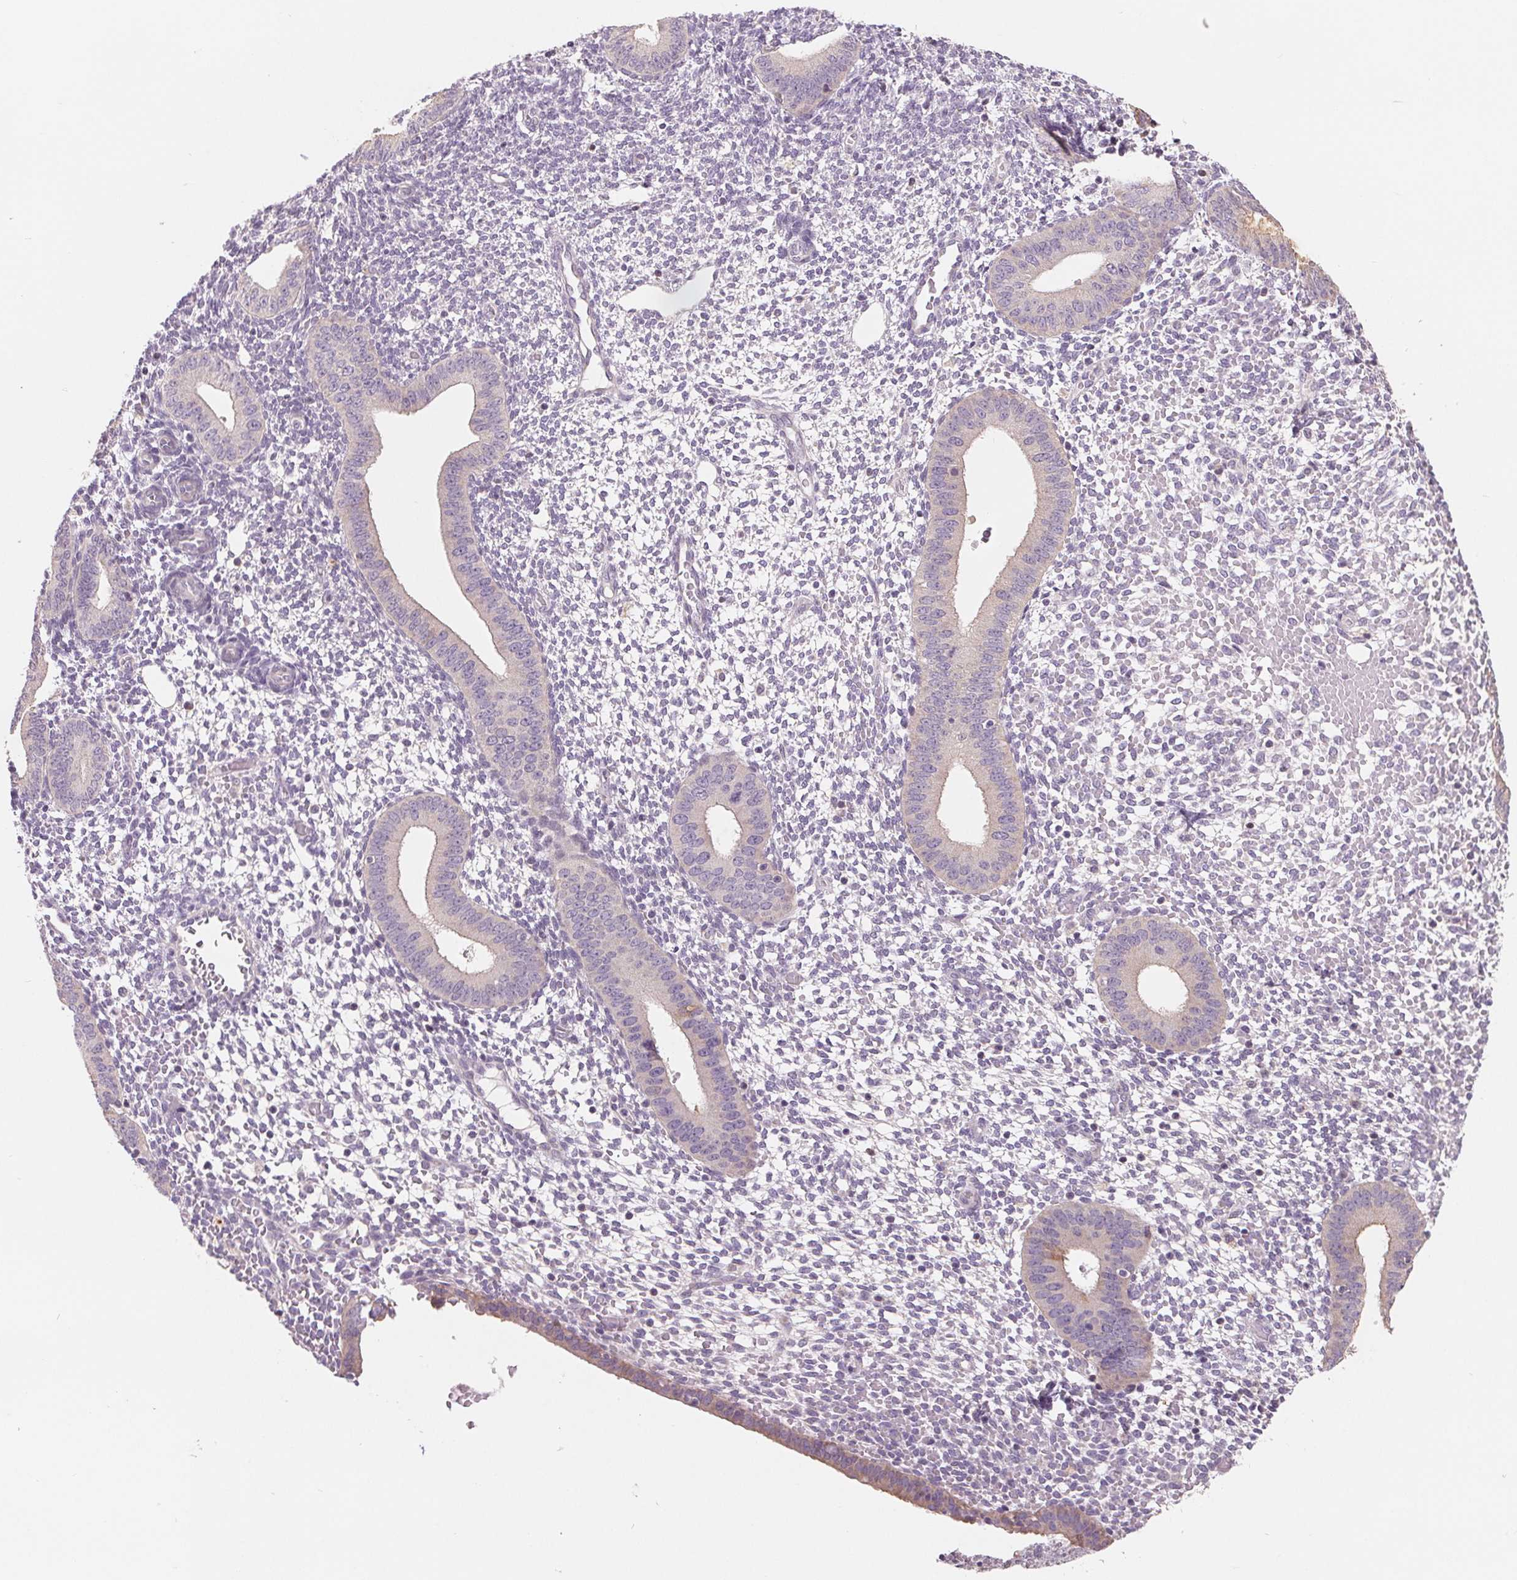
{"staining": {"intensity": "negative", "quantity": "none", "location": "none"}, "tissue": "endometrium", "cell_type": "Cells in endometrial stroma", "image_type": "normal", "snomed": [{"axis": "morphology", "description": "Normal tissue, NOS"}, {"axis": "topography", "description": "Endometrium"}], "caption": "This is an immunohistochemistry (IHC) histopathology image of unremarkable human endometrium. There is no expression in cells in endometrial stroma.", "gene": "VTCN1", "patient": {"sex": "female", "age": 40}}